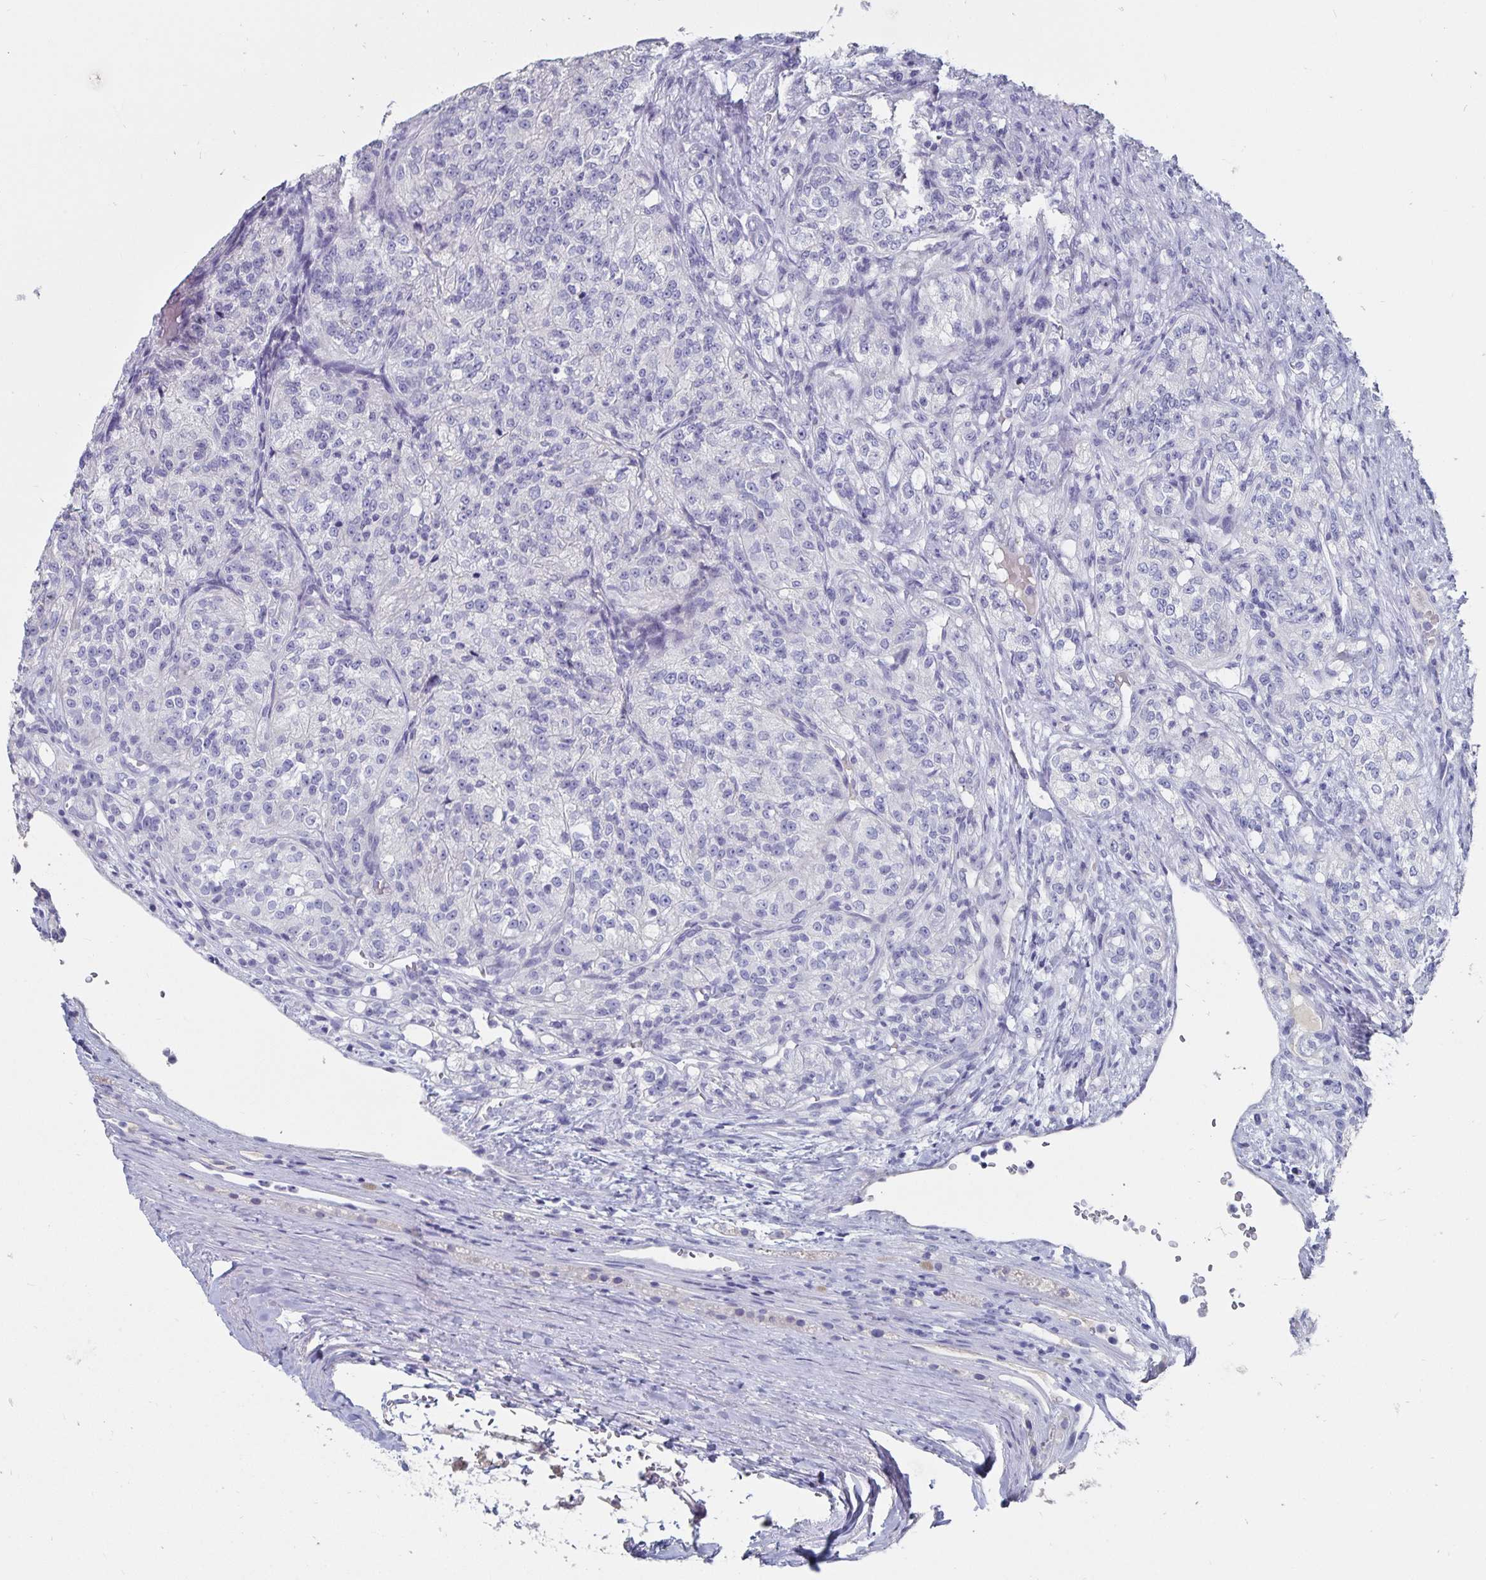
{"staining": {"intensity": "negative", "quantity": "none", "location": "none"}, "tissue": "renal cancer", "cell_type": "Tumor cells", "image_type": "cancer", "snomed": [{"axis": "morphology", "description": "Adenocarcinoma, NOS"}, {"axis": "topography", "description": "Kidney"}], "caption": "Immunohistochemistry (IHC) of adenocarcinoma (renal) demonstrates no expression in tumor cells.", "gene": "CFAP69", "patient": {"sex": "female", "age": 63}}